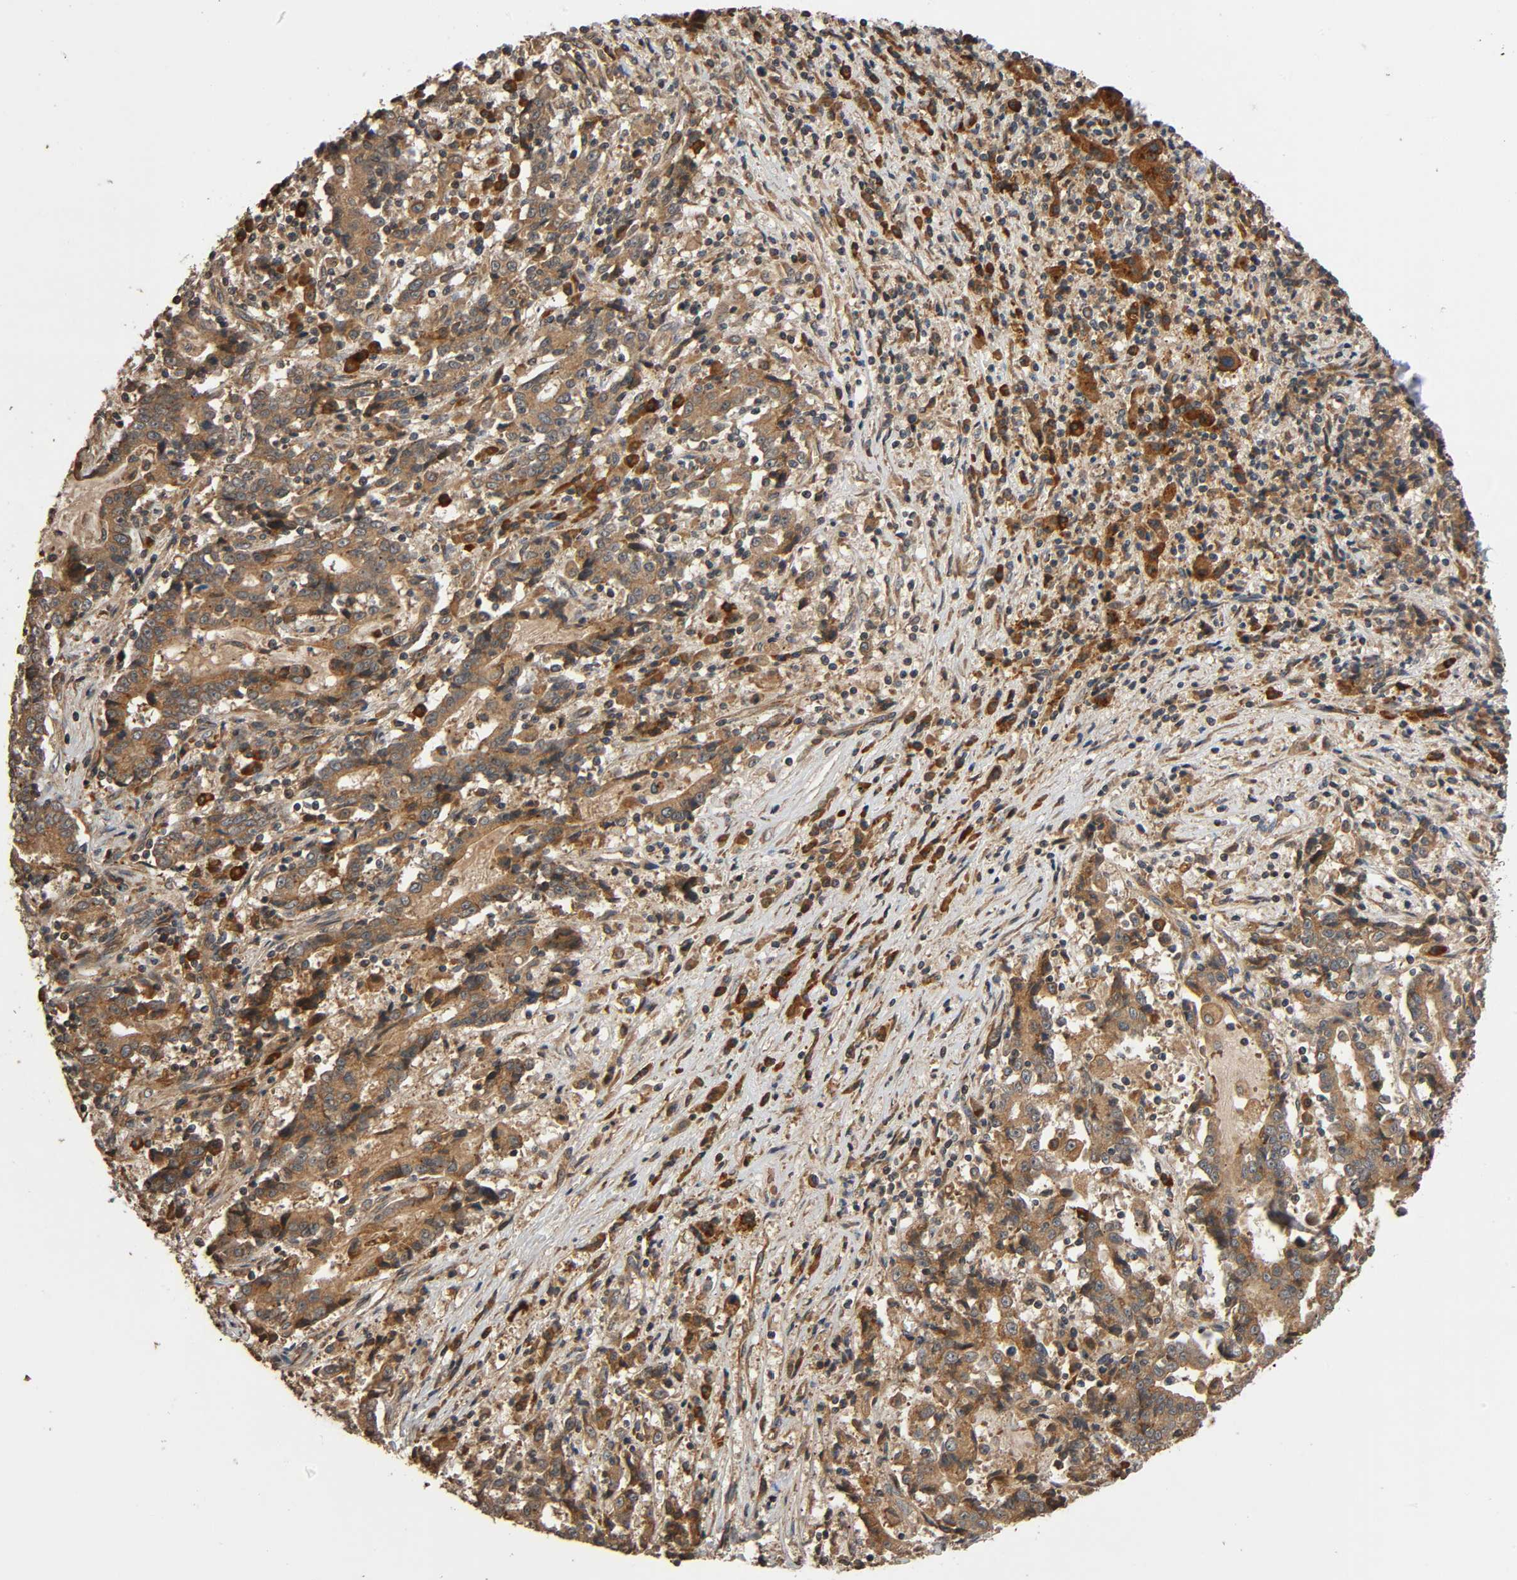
{"staining": {"intensity": "moderate", "quantity": ">75%", "location": "cytoplasmic/membranous"}, "tissue": "liver cancer", "cell_type": "Tumor cells", "image_type": "cancer", "snomed": [{"axis": "morphology", "description": "Cholangiocarcinoma"}, {"axis": "topography", "description": "Liver"}], "caption": "Liver cancer (cholangiocarcinoma) was stained to show a protein in brown. There is medium levels of moderate cytoplasmic/membranous staining in approximately >75% of tumor cells. The staining is performed using DAB (3,3'-diaminobenzidine) brown chromogen to label protein expression. The nuclei are counter-stained blue using hematoxylin.", "gene": "MAP3K8", "patient": {"sex": "male", "age": 57}}